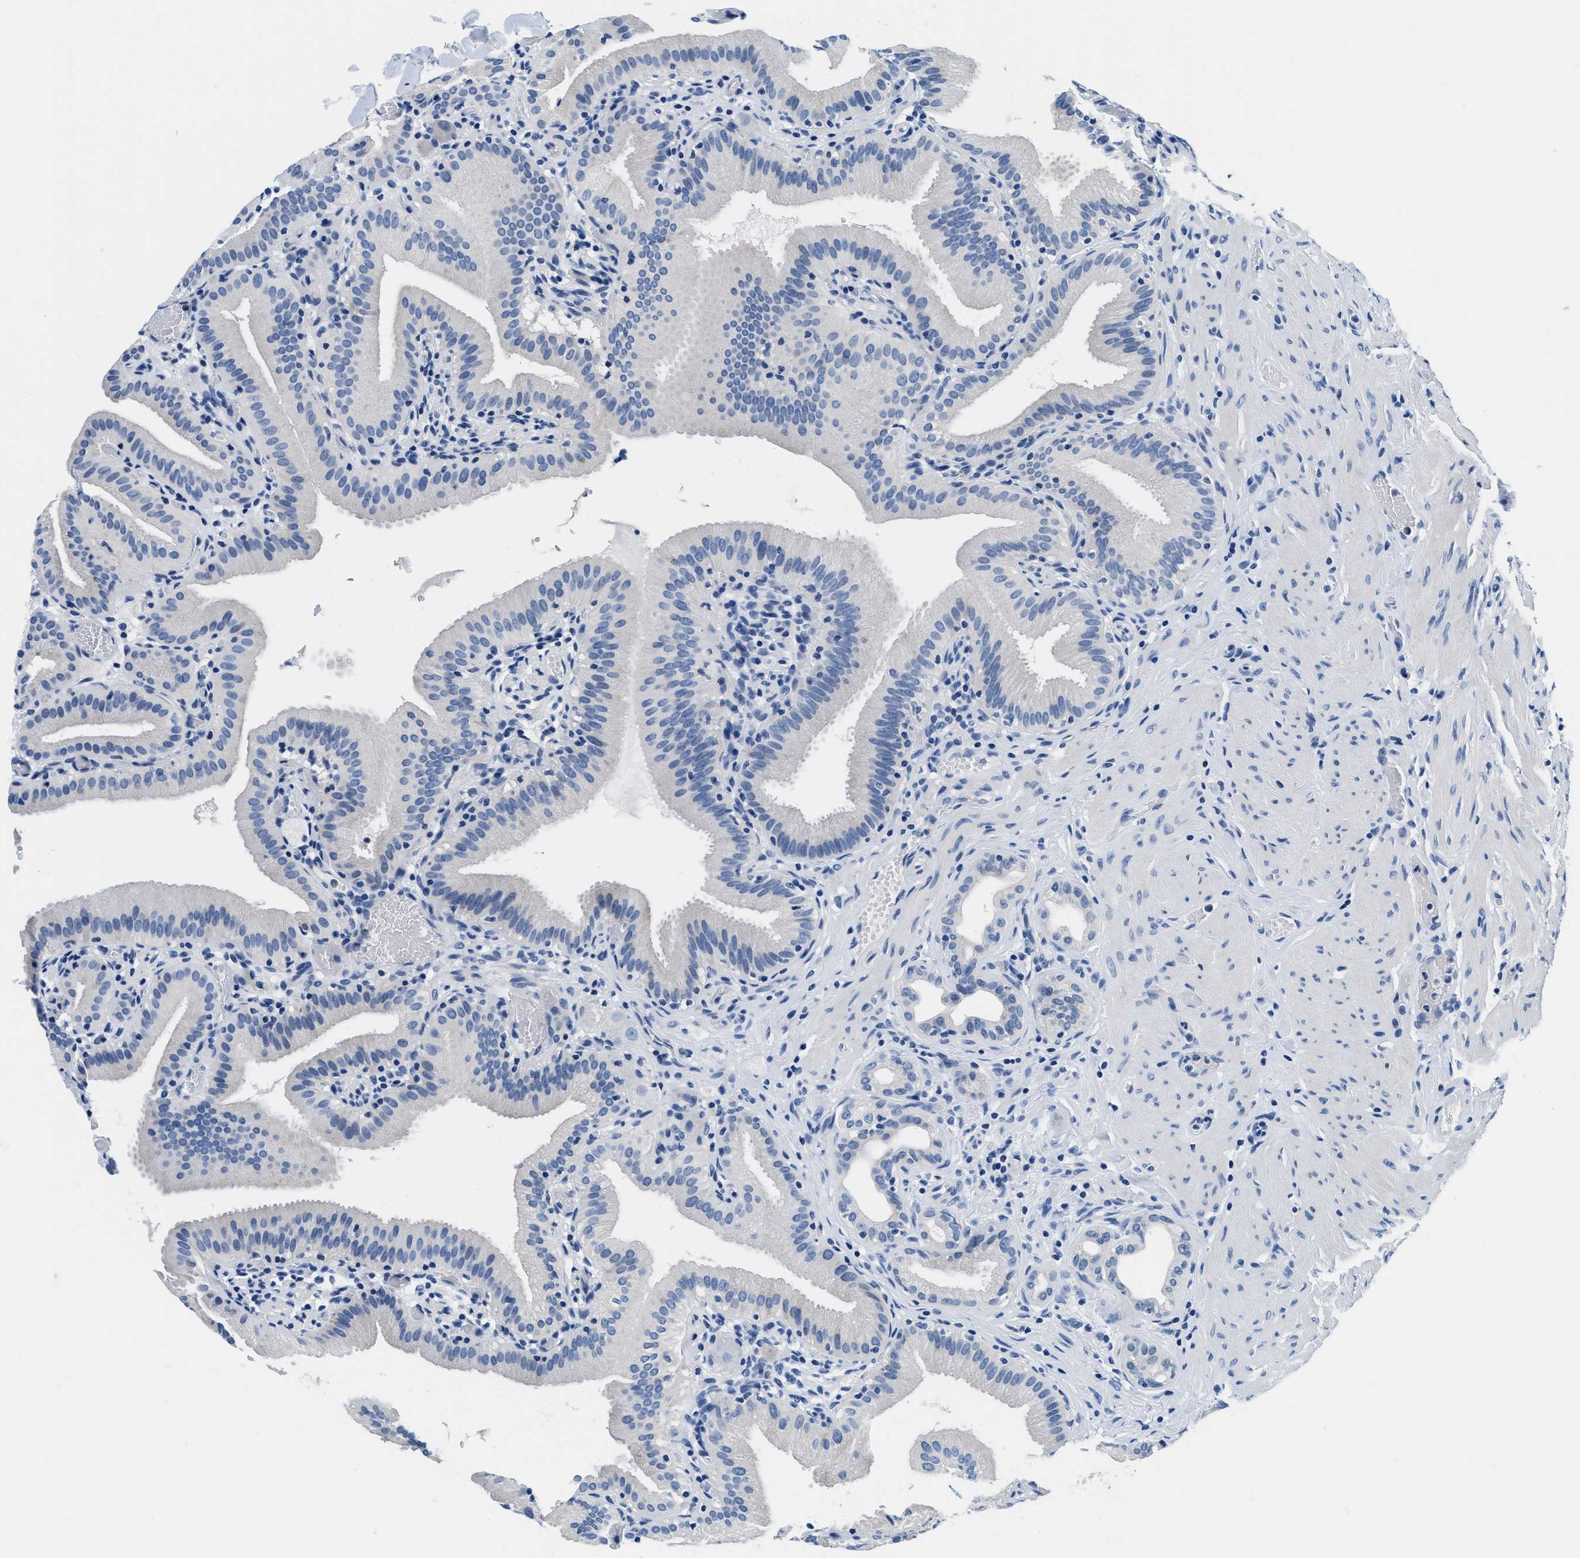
{"staining": {"intensity": "negative", "quantity": "none", "location": "none"}, "tissue": "gallbladder", "cell_type": "Glandular cells", "image_type": "normal", "snomed": [{"axis": "morphology", "description": "Normal tissue, NOS"}, {"axis": "topography", "description": "Gallbladder"}], "caption": "This is a photomicrograph of immunohistochemistry staining of unremarkable gallbladder, which shows no staining in glandular cells.", "gene": "GSTM3", "patient": {"sex": "male", "age": 54}}